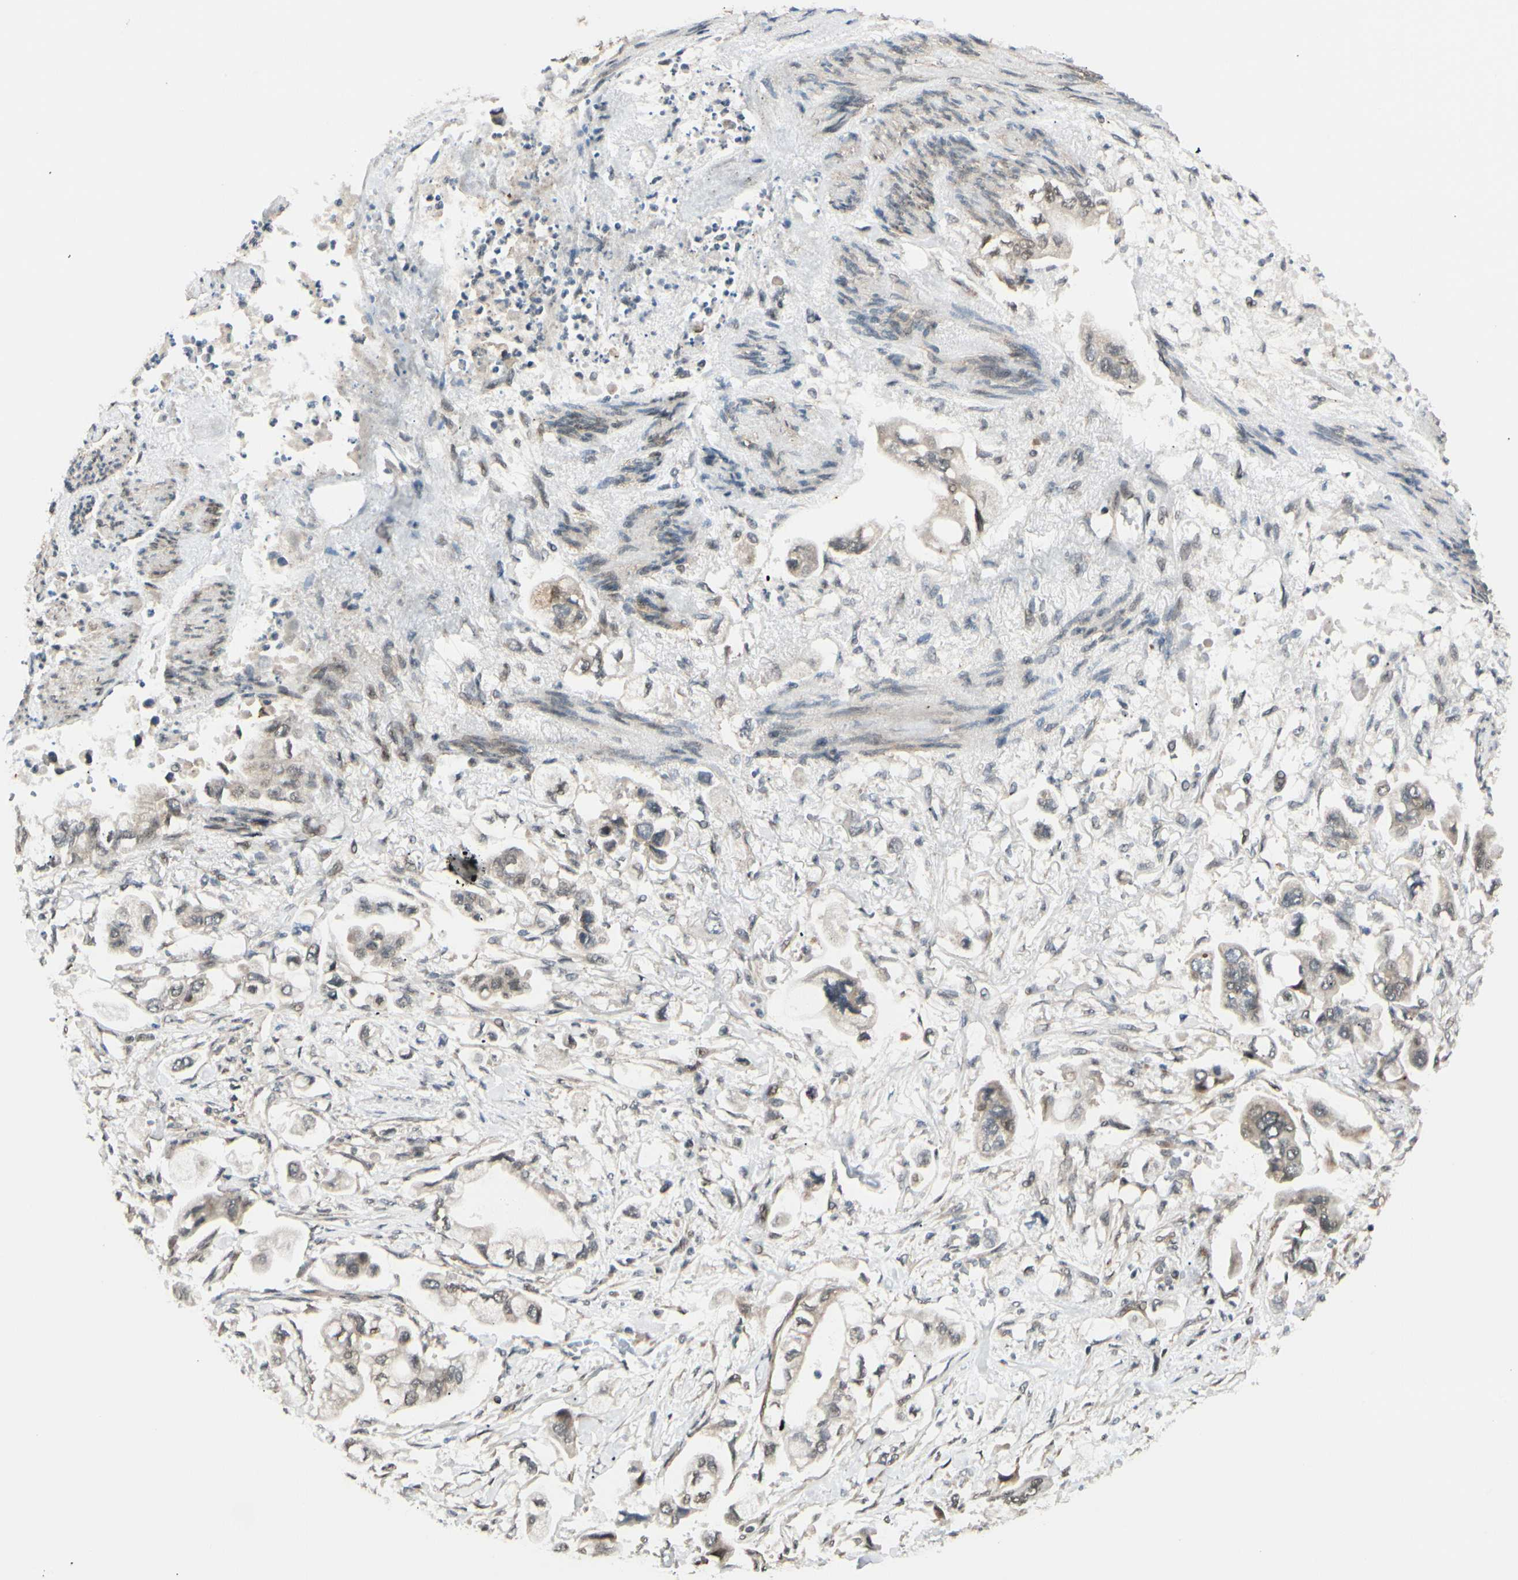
{"staining": {"intensity": "weak", "quantity": ">75%", "location": "cytoplasmic/membranous"}, "tissue": "stomach cancer", "cell_type": "Tumor cells", "image_type": "cancer", "snomed": [{"axis": "morphology", "description": "Adenocarcinoma, NOS"}, {"axis": "topography", "description": "Stomach"}], "caption": "Stomach cancer stained for a protein demonstrates weak cytoplasmic/membranous positivity in tumor cells.", "gene": "BRMS1", "patient": {"sex": "male", "age": 62}}